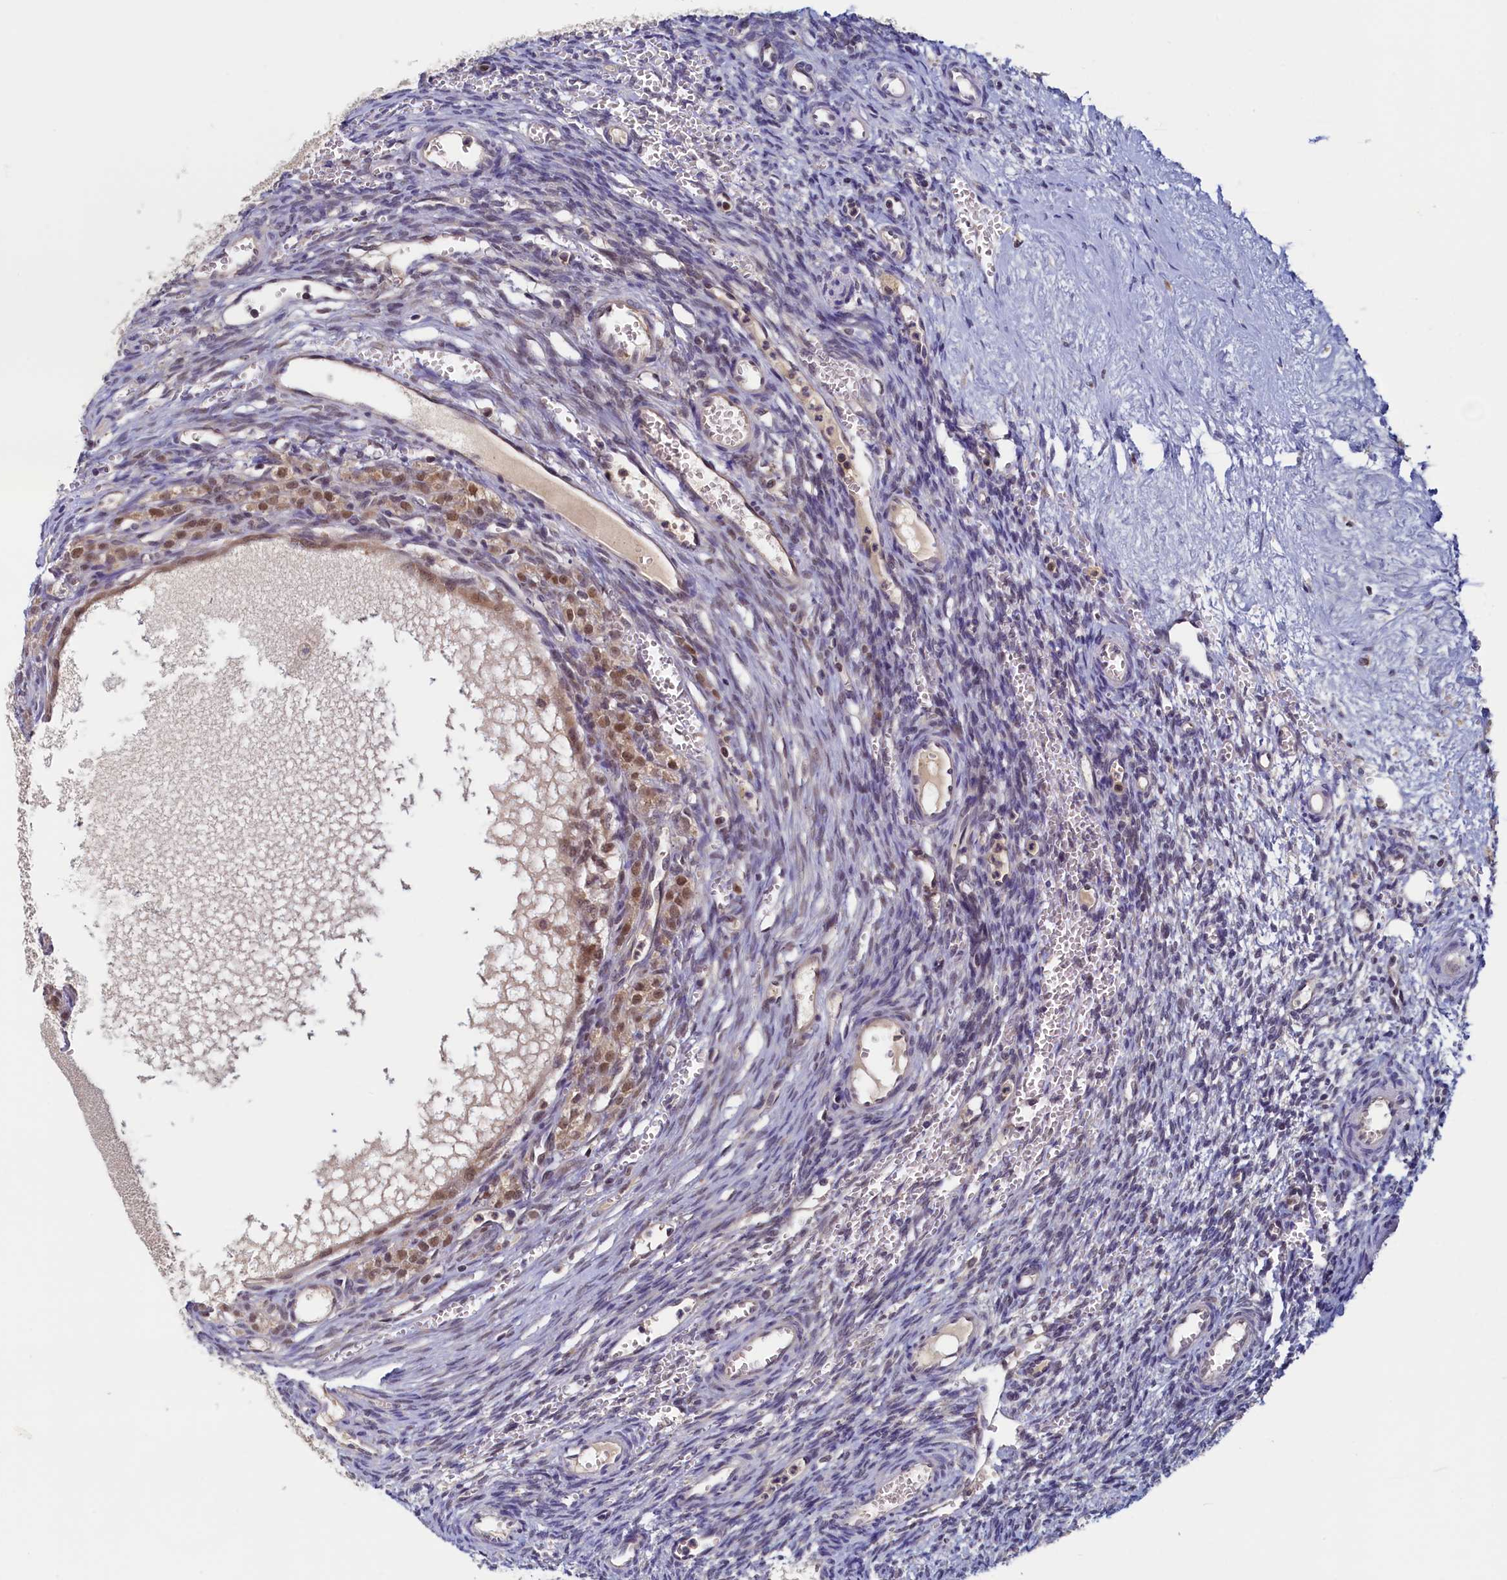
{"staining": {"intensity": "moderate", "quantity": "<25%", "location": "nuclear"}, "tissue": "ovary", "cell_type": "Ovarian stroma cells", "image_type": "normal", "snomed": [{"axis": "morphology", "description": "Normal tissue, NOS"}, {"axis": "topography", "description": "Ovary"}], "caption": "Moderate nuclear protein staining is seen in about <25% of ovarian stroma cells in ovary.", "gene": "PAAF1", "patient": {"sex": "female", "age": 39}}